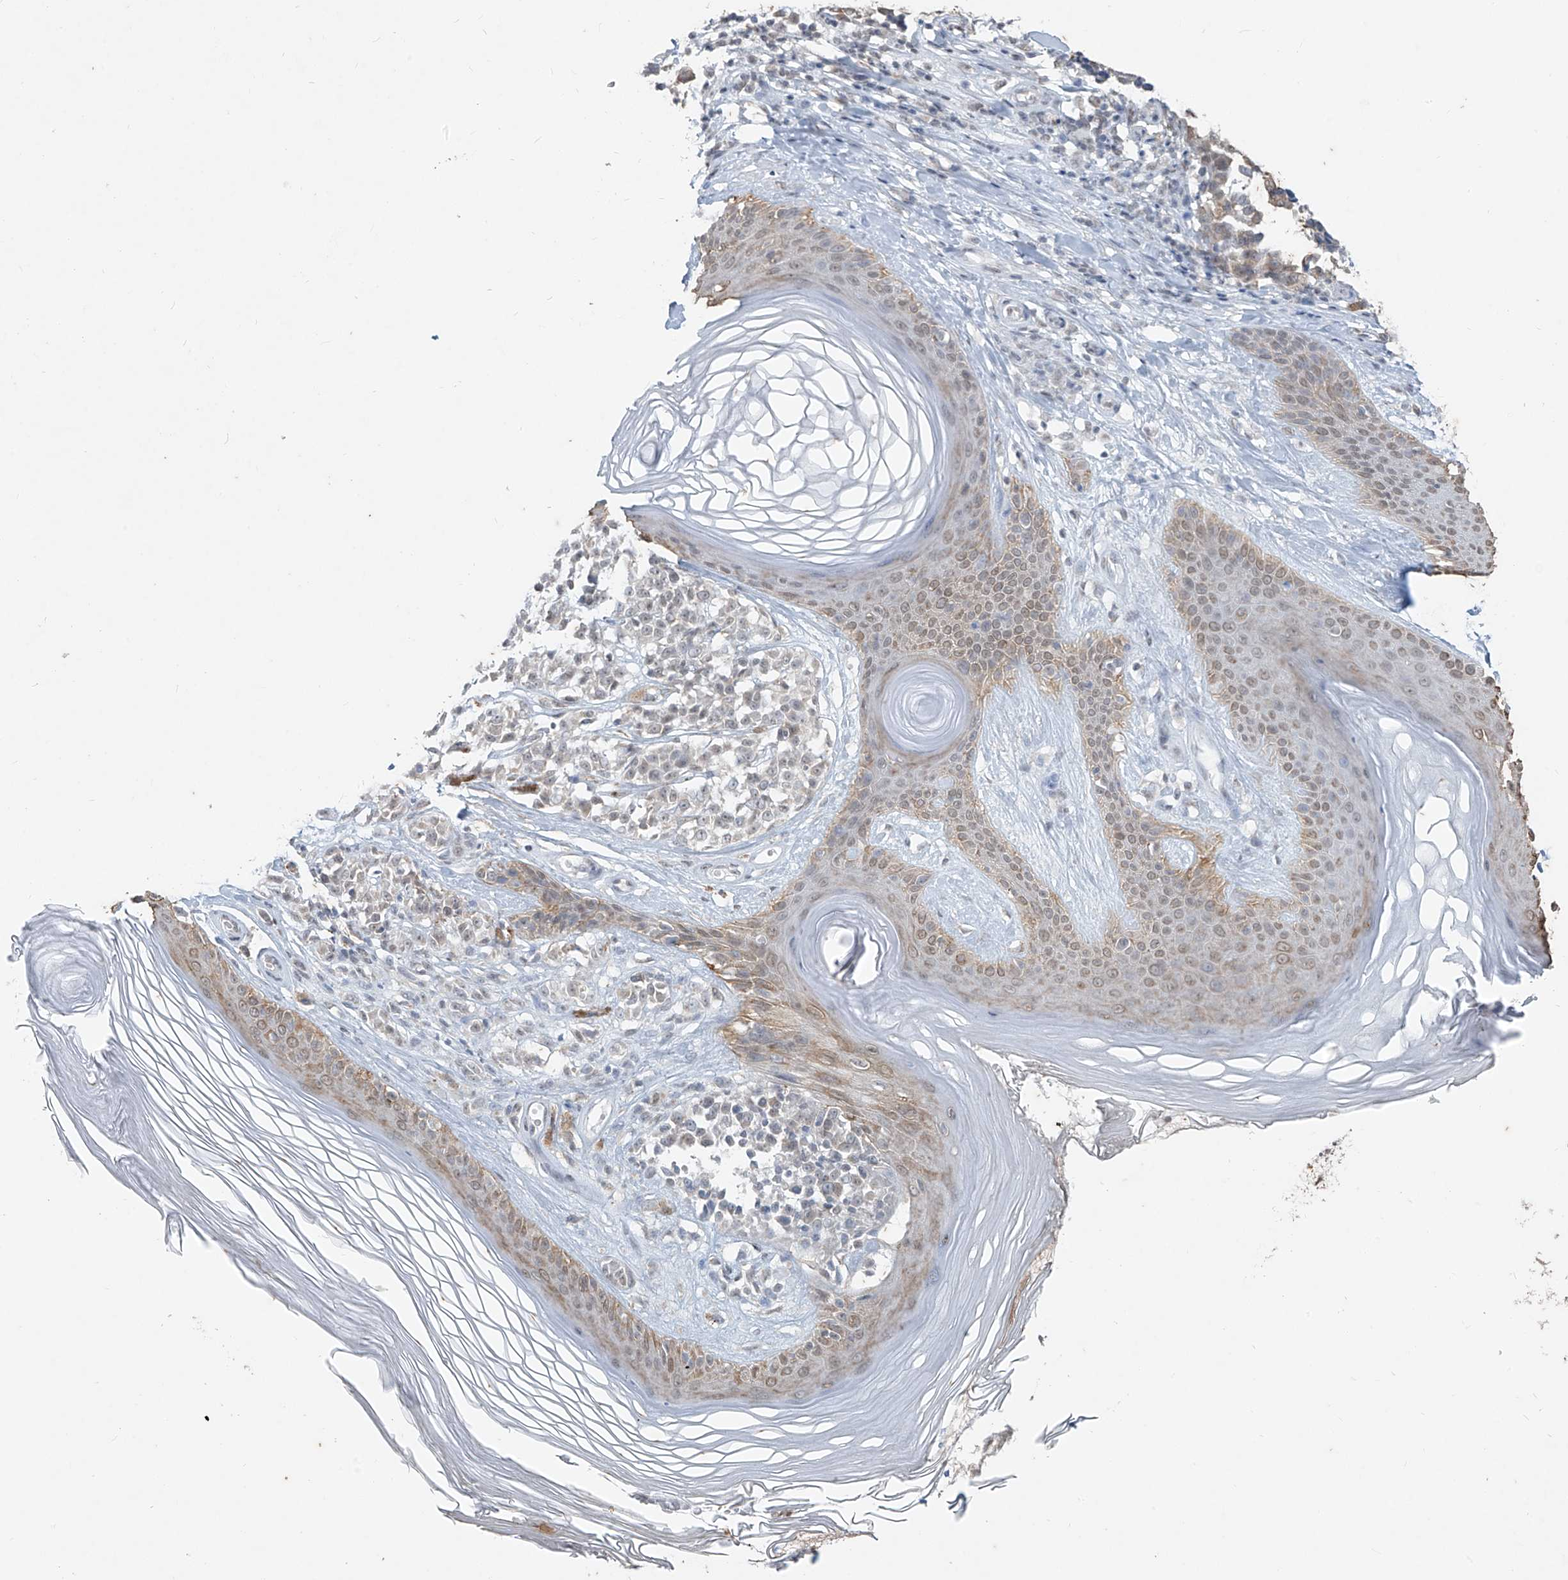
{"staining": {"intensity": "weak", "quantity": "25%-75%", "location": "cytoplasmic/membranous"}, "tissue": "melanoma", "cell_type": "Tumor cells", "image_type": "cancer", "snomed": [{"axis": "morphology", "description": "Malignant melanoma, NOS"}, {"axis": "topography", "description": "Skin"}], "caption": "DAB (3,3'-diaminobenzidine) immunohistochemical staining of human melanoma reveals weak cytoplasmic/membranous protein positivity in approximately 25%-75% of tumor cells.", "gene": "TFEC", "patient": {"sex": "female", "age": 64}}